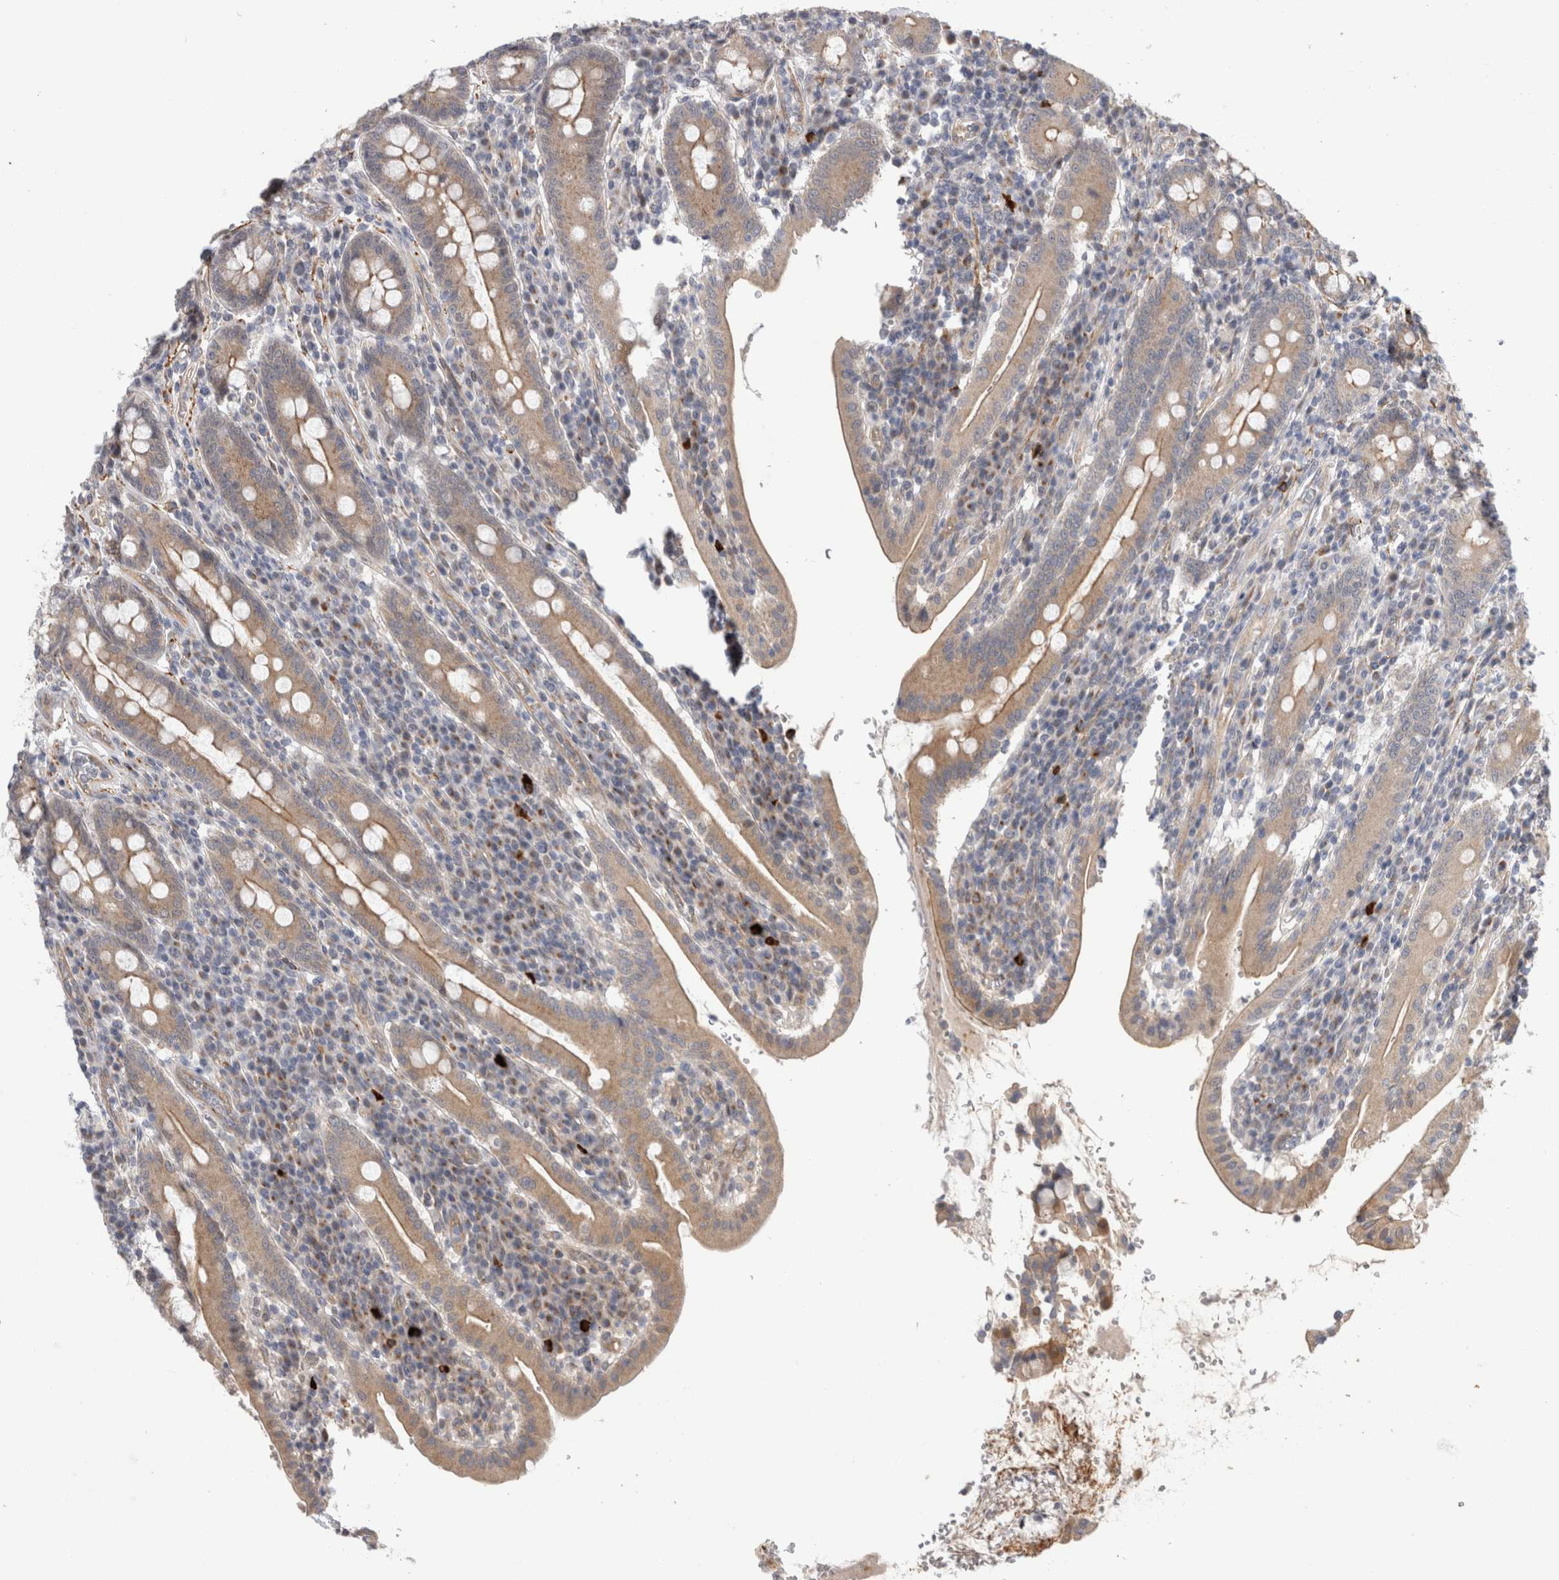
{"staining": {"intensity": "moderate", "quantity": ">75%", "location": "cytoplasmic/membranous"}, "tissue": "duodenum", "cell_type": "Glandular cells", "image_type": "normal", "snomed": [{"axis": "morphology", "description": "Normal tissue, NOS"}, {"axis": "morphology", "description": "Adenocarcinoma, NOS"}, {"axis": "topography", "description": "Pancreas"}, {"axis": "topography", "description": "Duodenum"}], "caption": "Immunohistochemical staining of normal duodenum reveals >75% levels of moderate cytoplasmic/membranous protein positivity in about >75% of glandular cells.", "gene": "TAFA5", "patient": {"sex": "male", "age": 50}}